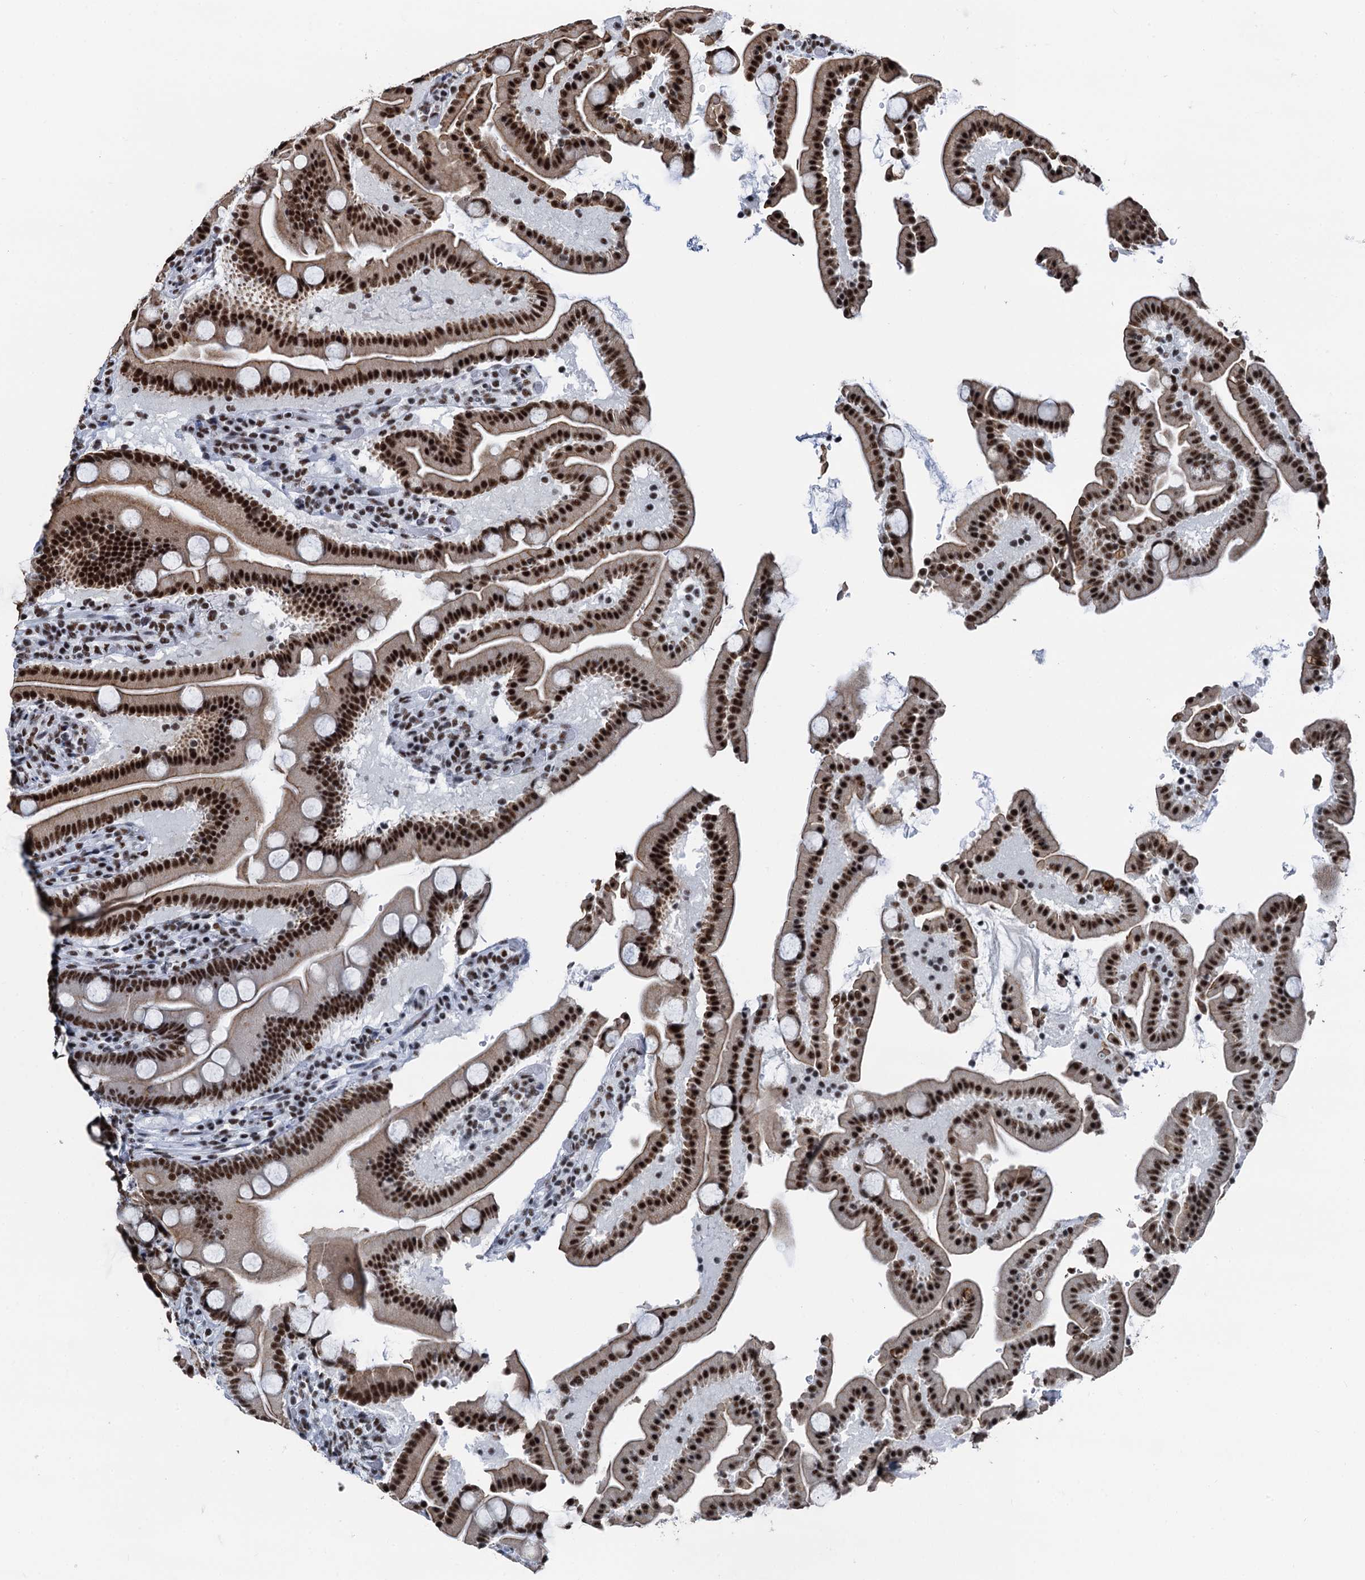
{"staining": {"intensity": "strong", "quantity": ">75%", "location": "nuclear"}, "tissue": "duodenum", "cell_type": "Glandular cells", "image_type": "normal", "snomed": [{"axis": "morphology", "description": "Normal tissue, NOS"}, {"axis": "topography", "description": "Duodenum"}], "caption": "Duodenum stained with a brown dye exhibits strong nuclear positive positivity in approximately >75% of glandular cells.", "gene": "DDX23", "patient": {"sex": "male", "age": 55}}